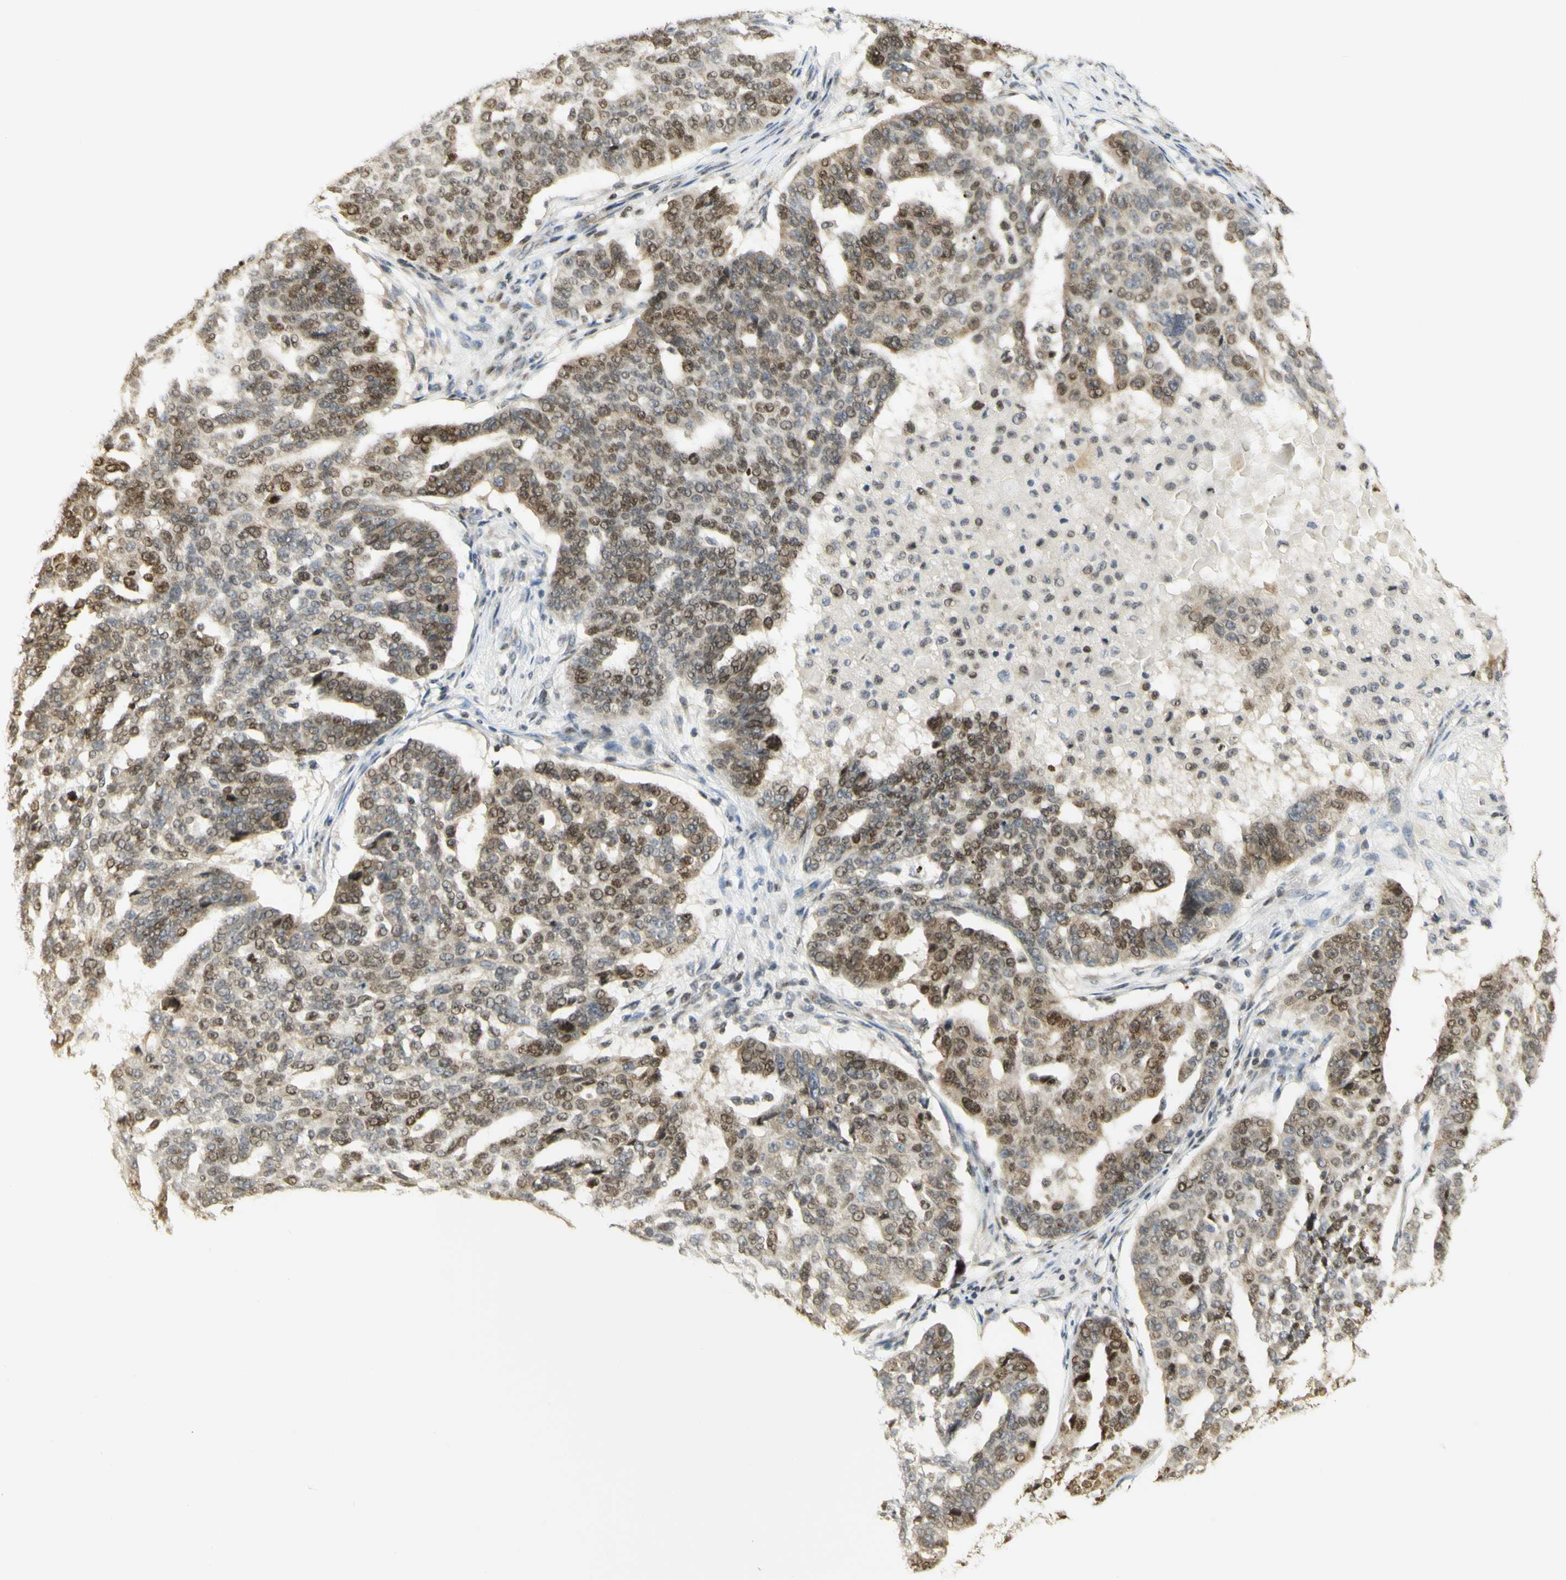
{"staining": {"intensity": "moderate", "quantity": "25%-75%", "location": "cytoplasmic/membranous,nuclear"}, "tissue": "ovarian cancer", "cell_type": "Tumor cells", "image_type": "cancer", "snomed": [{"axis": "morphology", "description": "Cystadenocarcinoma, serous, NOS"}, {"axis": "topography", "description": "Ovary"}], "caption": "Immunohistochemical staining of serous cystadenocarcinoma (ovarian) exhibits medium levels of moderate cytoplasmic/membranous and nuclear expression in about 25%-75% of tumor cells. The protein of interest is shown in brown color, while the nuclei are stained blue.", "gene": "KIF11", "patient": {"sex": "female", "age": 59}}